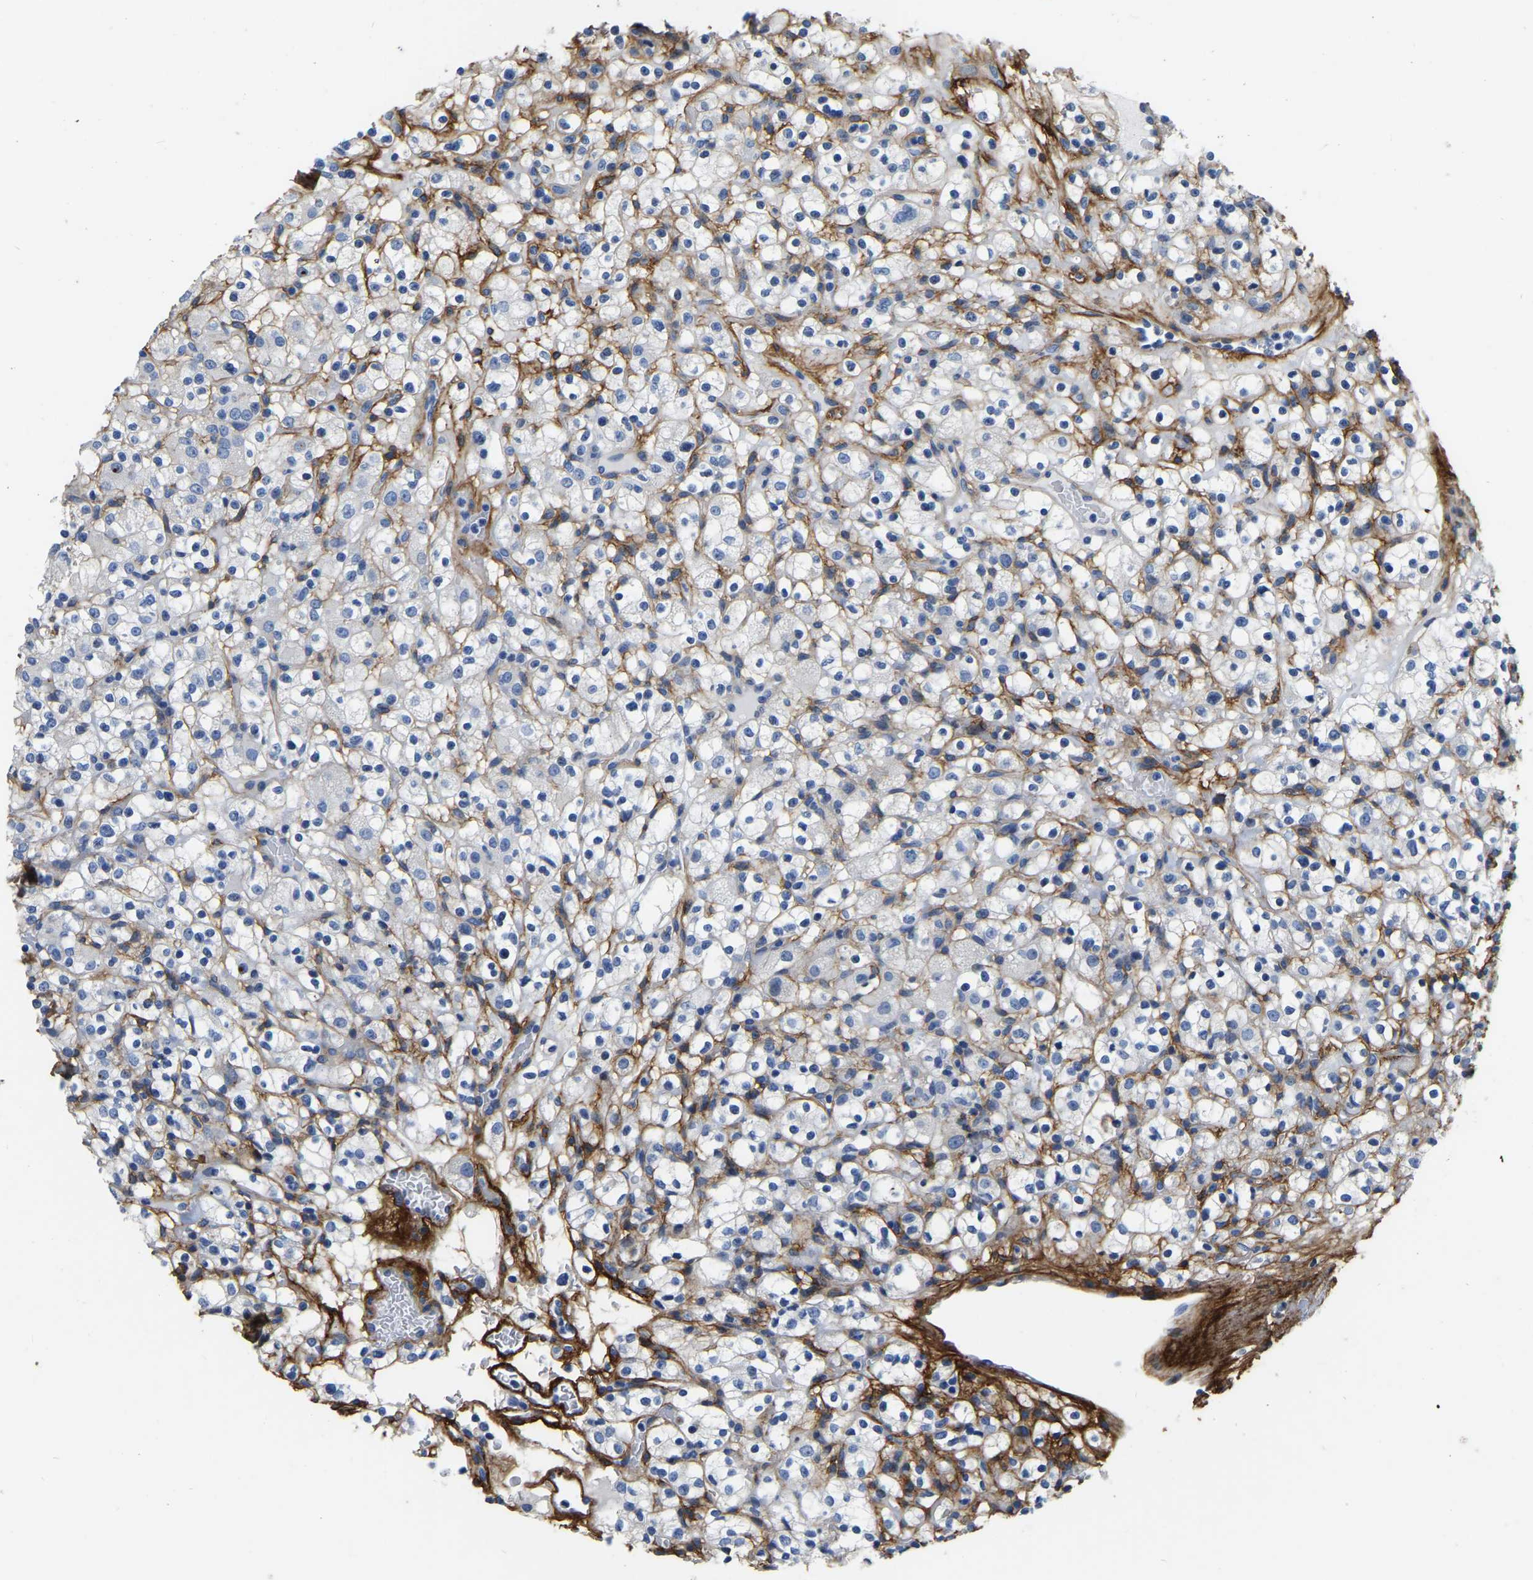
{"staining": {"intensity": "negative", "quantity": "none", "location": "none"}, "tissue": "renal cancer", "cell_type": "Tumor cells", "image_type": "cancer", "snomed": [{"axis": "morphology", "description": "Normal tissue, NOS"}, {"axis": "morphology", "description": "Adenocarcinoma, NOS"}, {"axis": "topography", "description": "Kidney"}], "caption": "Tumor cells are negative for protein expression in human renal cancer.", "gene": "COL6A1", "patient": {"sex": "female", "age": 72}}